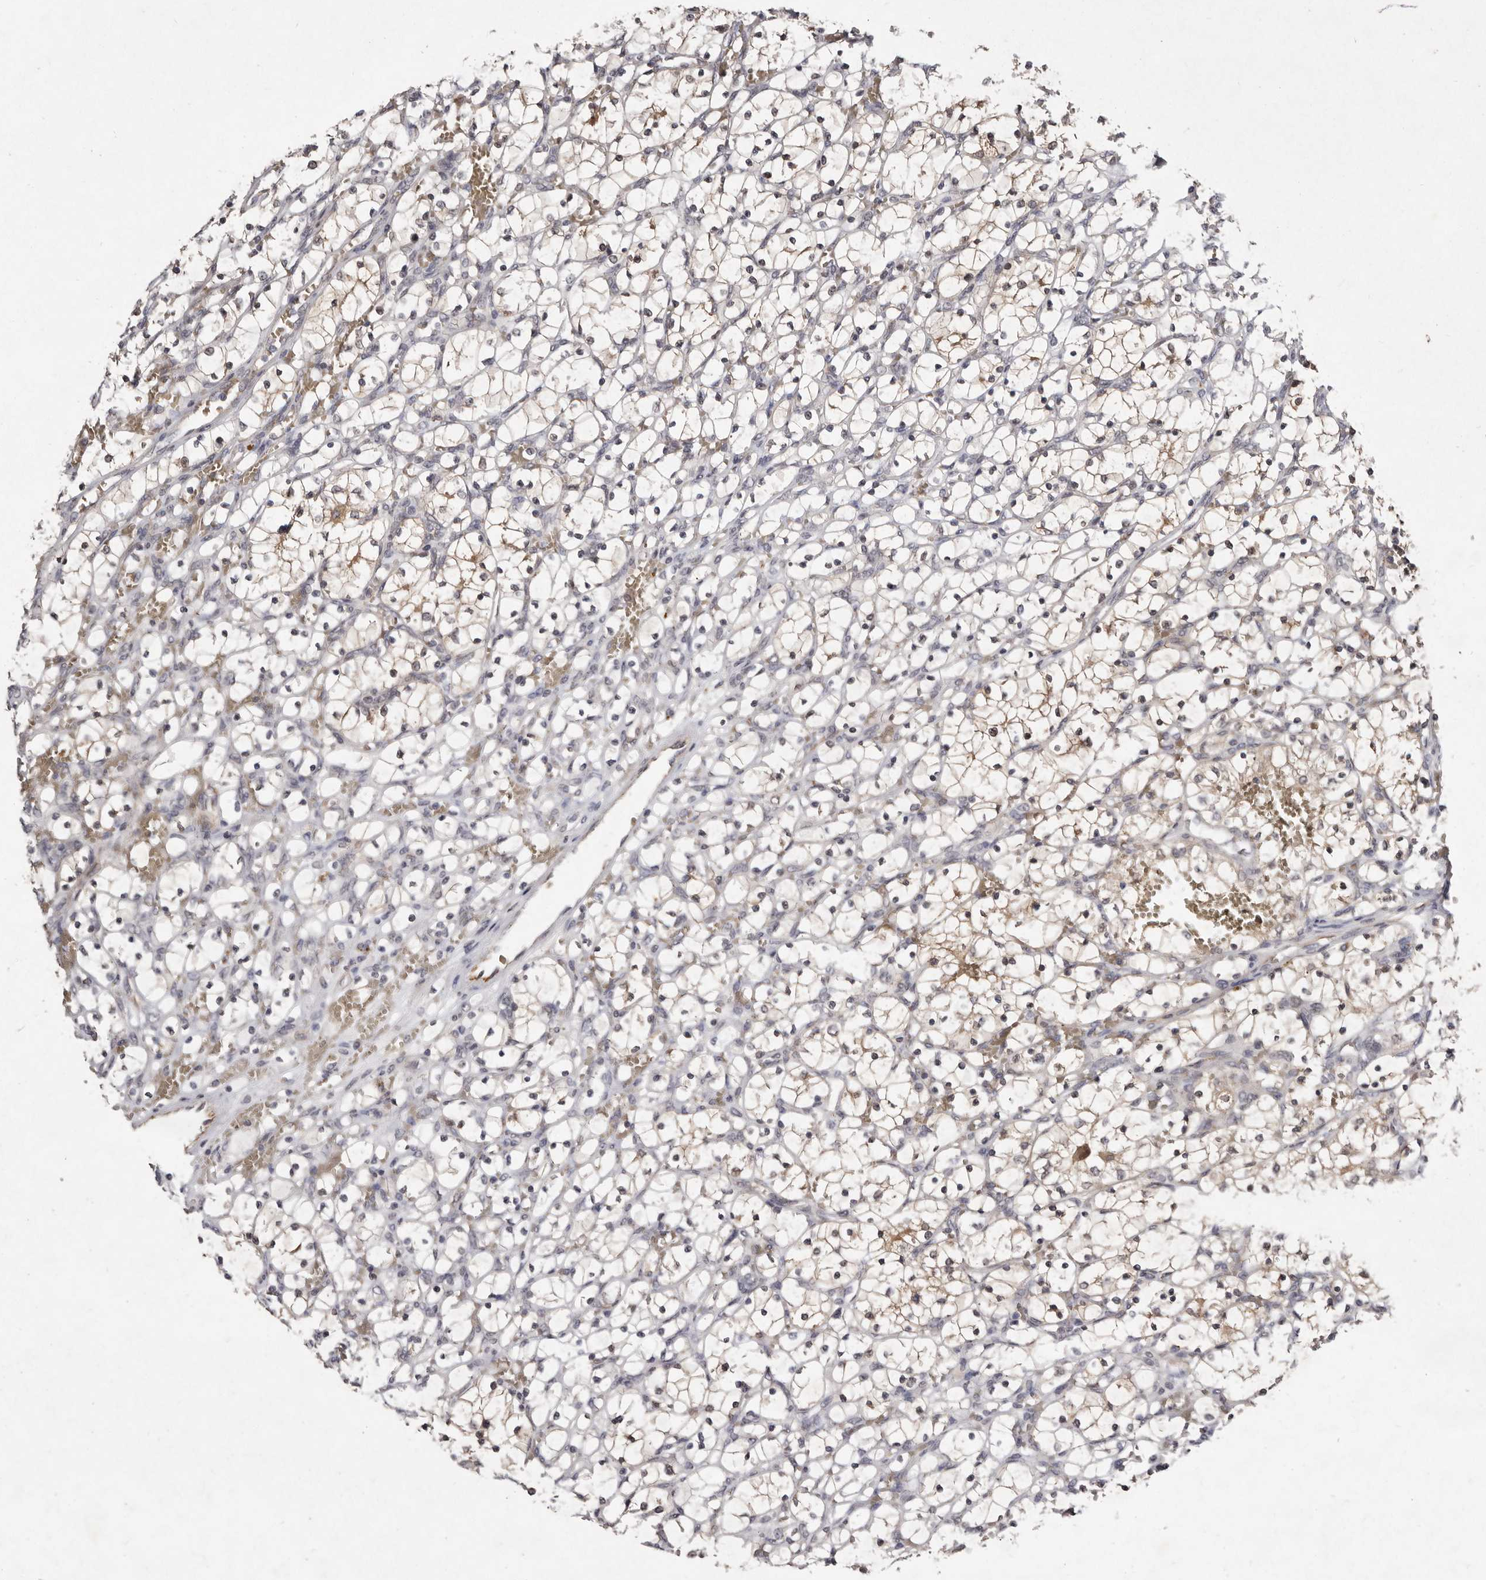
{"staining": {"intensity": "weak", "quantity": "<25%", "location": "cytoplasmic/membranous"}, "tissue": "renal cancer", "cell_type": "Tumor cells", "image_type": "cancer", "snomed": [{"axis": "morphology", "description": "Adenocarcinoma, NOS"}, {"axis": "topography", "description": "Kidney"}], "caption": "This is an IHC photomicrograph of renal cancer (adenocarcinoma). There is no positivity in tumor cells.", "gene": "SULT1E1", "patient": {"sex": "female", "age": 69}}